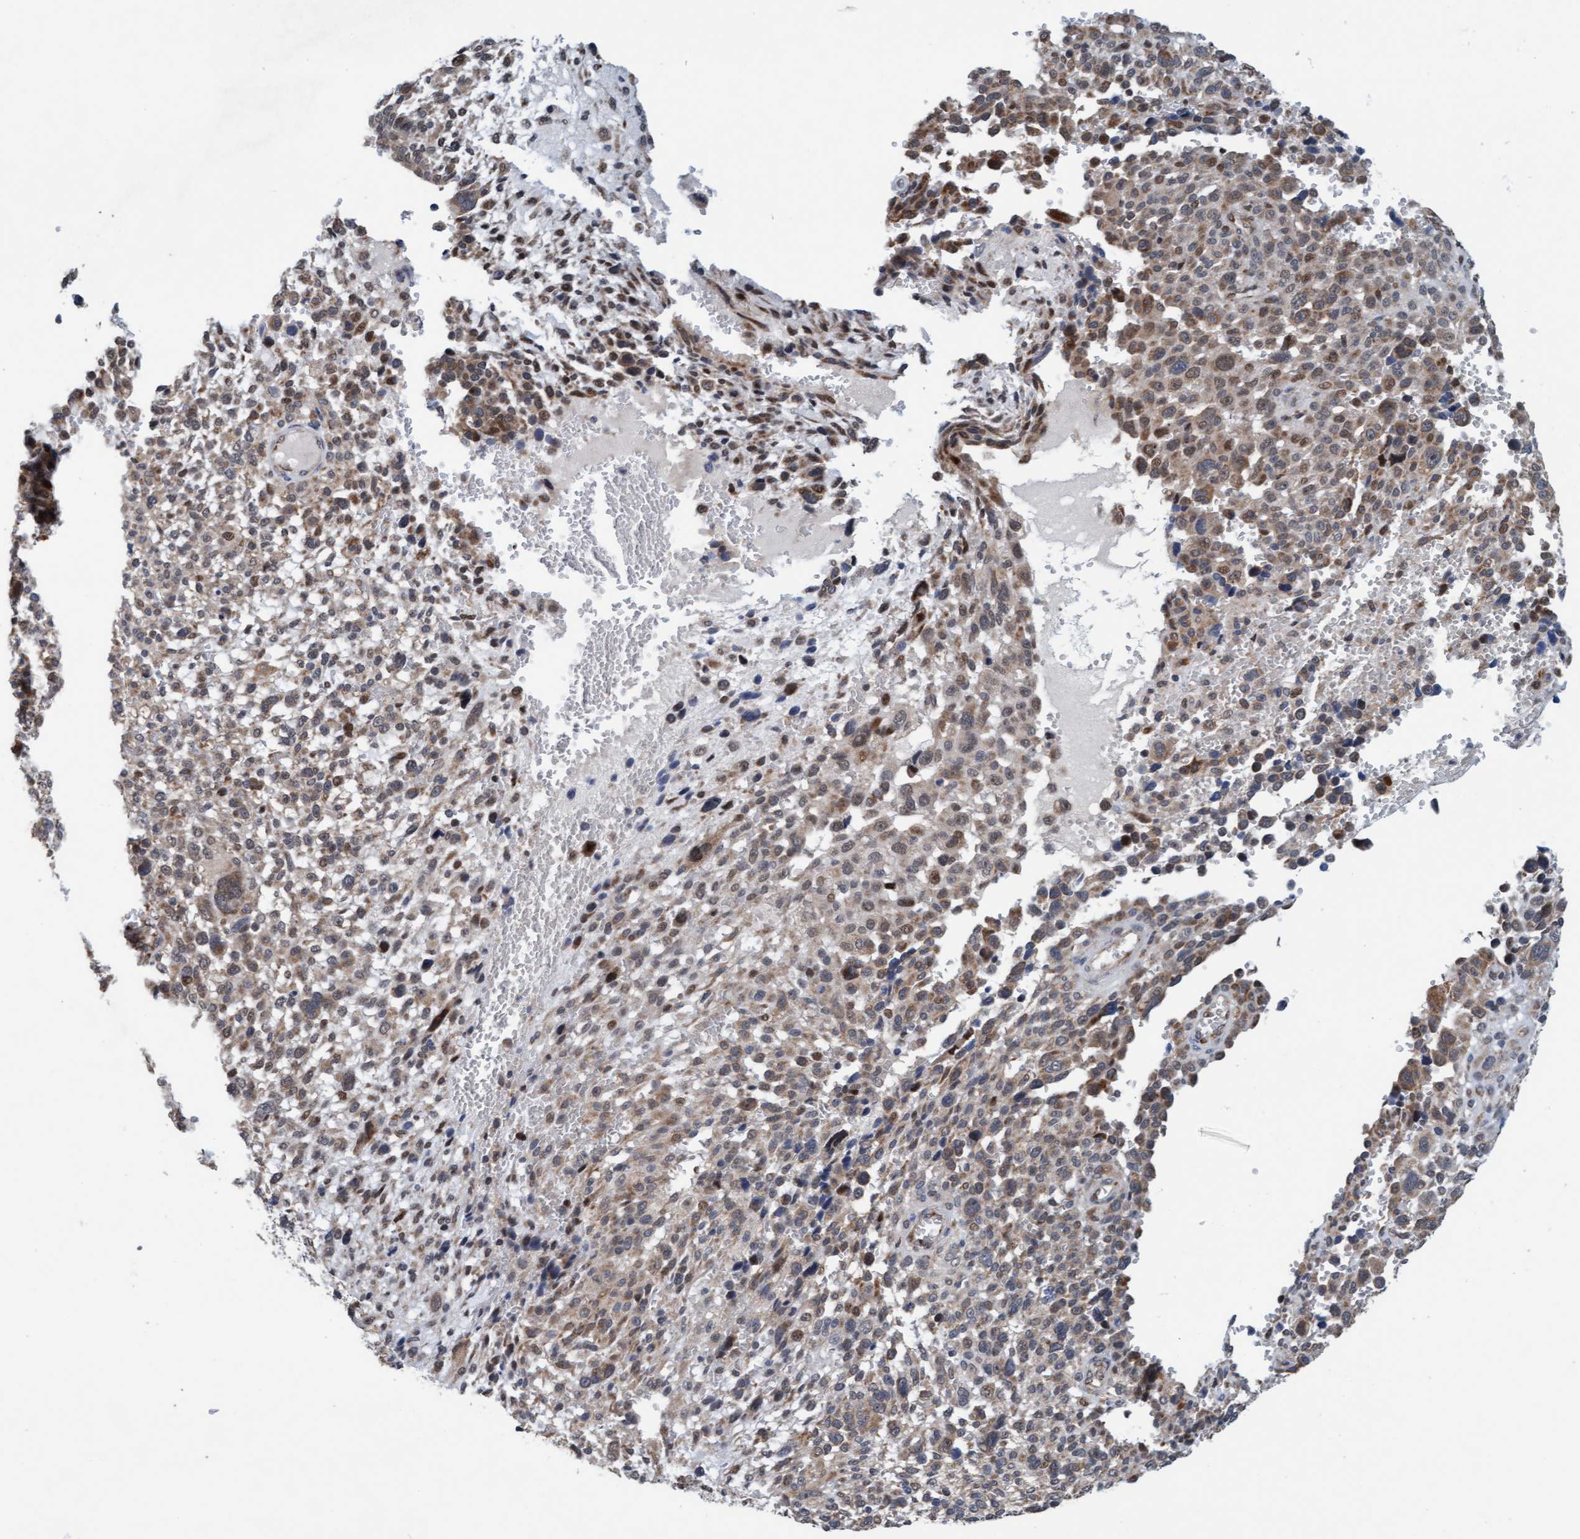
{"staining": {"intensity": "weak", "quantity": ">75%", "location": "cytoplasmic/membranous"}, "tissue": "melanoma", "cell_type": "Tumor cells", "image_type": "cancer", "snomed": [{"axis": "morphology", "description": "Malignant melanoma, NOS"}, {"axis": "topography", "description": "Skin"}], "caption": "DAB (3,3'-diaminobenzidine) immunohistochemical staining of human melanoma reveals weak cytoplasmic/membranous protein staining in approximately >75% of tumor cells.", "gene": "ZNF566", "patient": {"sex": "female", "age": 55}}